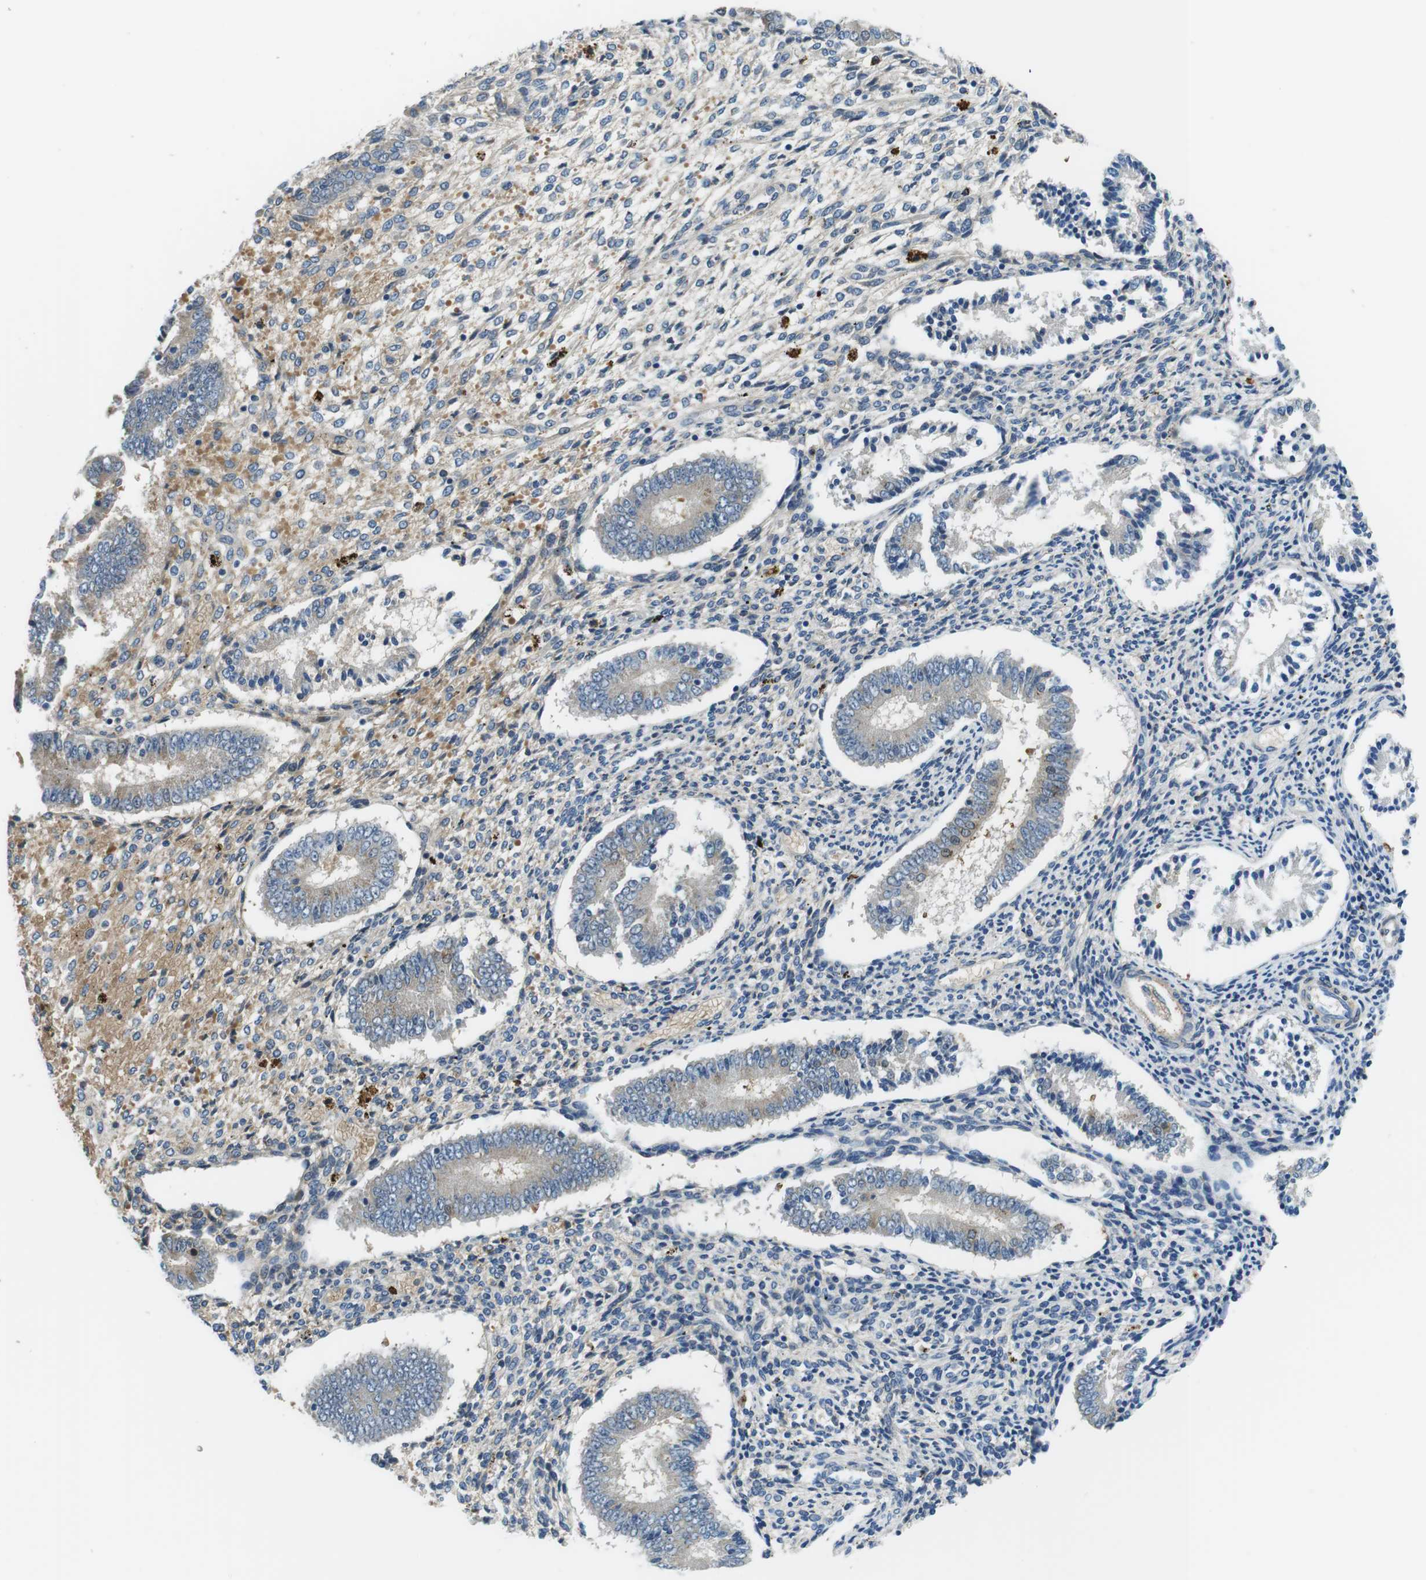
{"staining": {"intensity": "moderate", "quantity": "<25%", "location": "cytoplasmic/membranous"}, "tissue": "endometrium", "cell_type": "Cells in endometrial stroma", "image_type": "normal", "snomed": [{"axis": "morphology", "description": "Normal tissue, NOS"}, {"axis": "topography", "description": "Endometrium"}], "caption": "Immunohistochemical staining of unremarkable endometrium exhibits moderate cytoplasmic/membranous protein staining in approximately <25% of cells in endometrial stroma.", "gene": "WSCD1", "patient": {"sex": "female", "age": 42}}